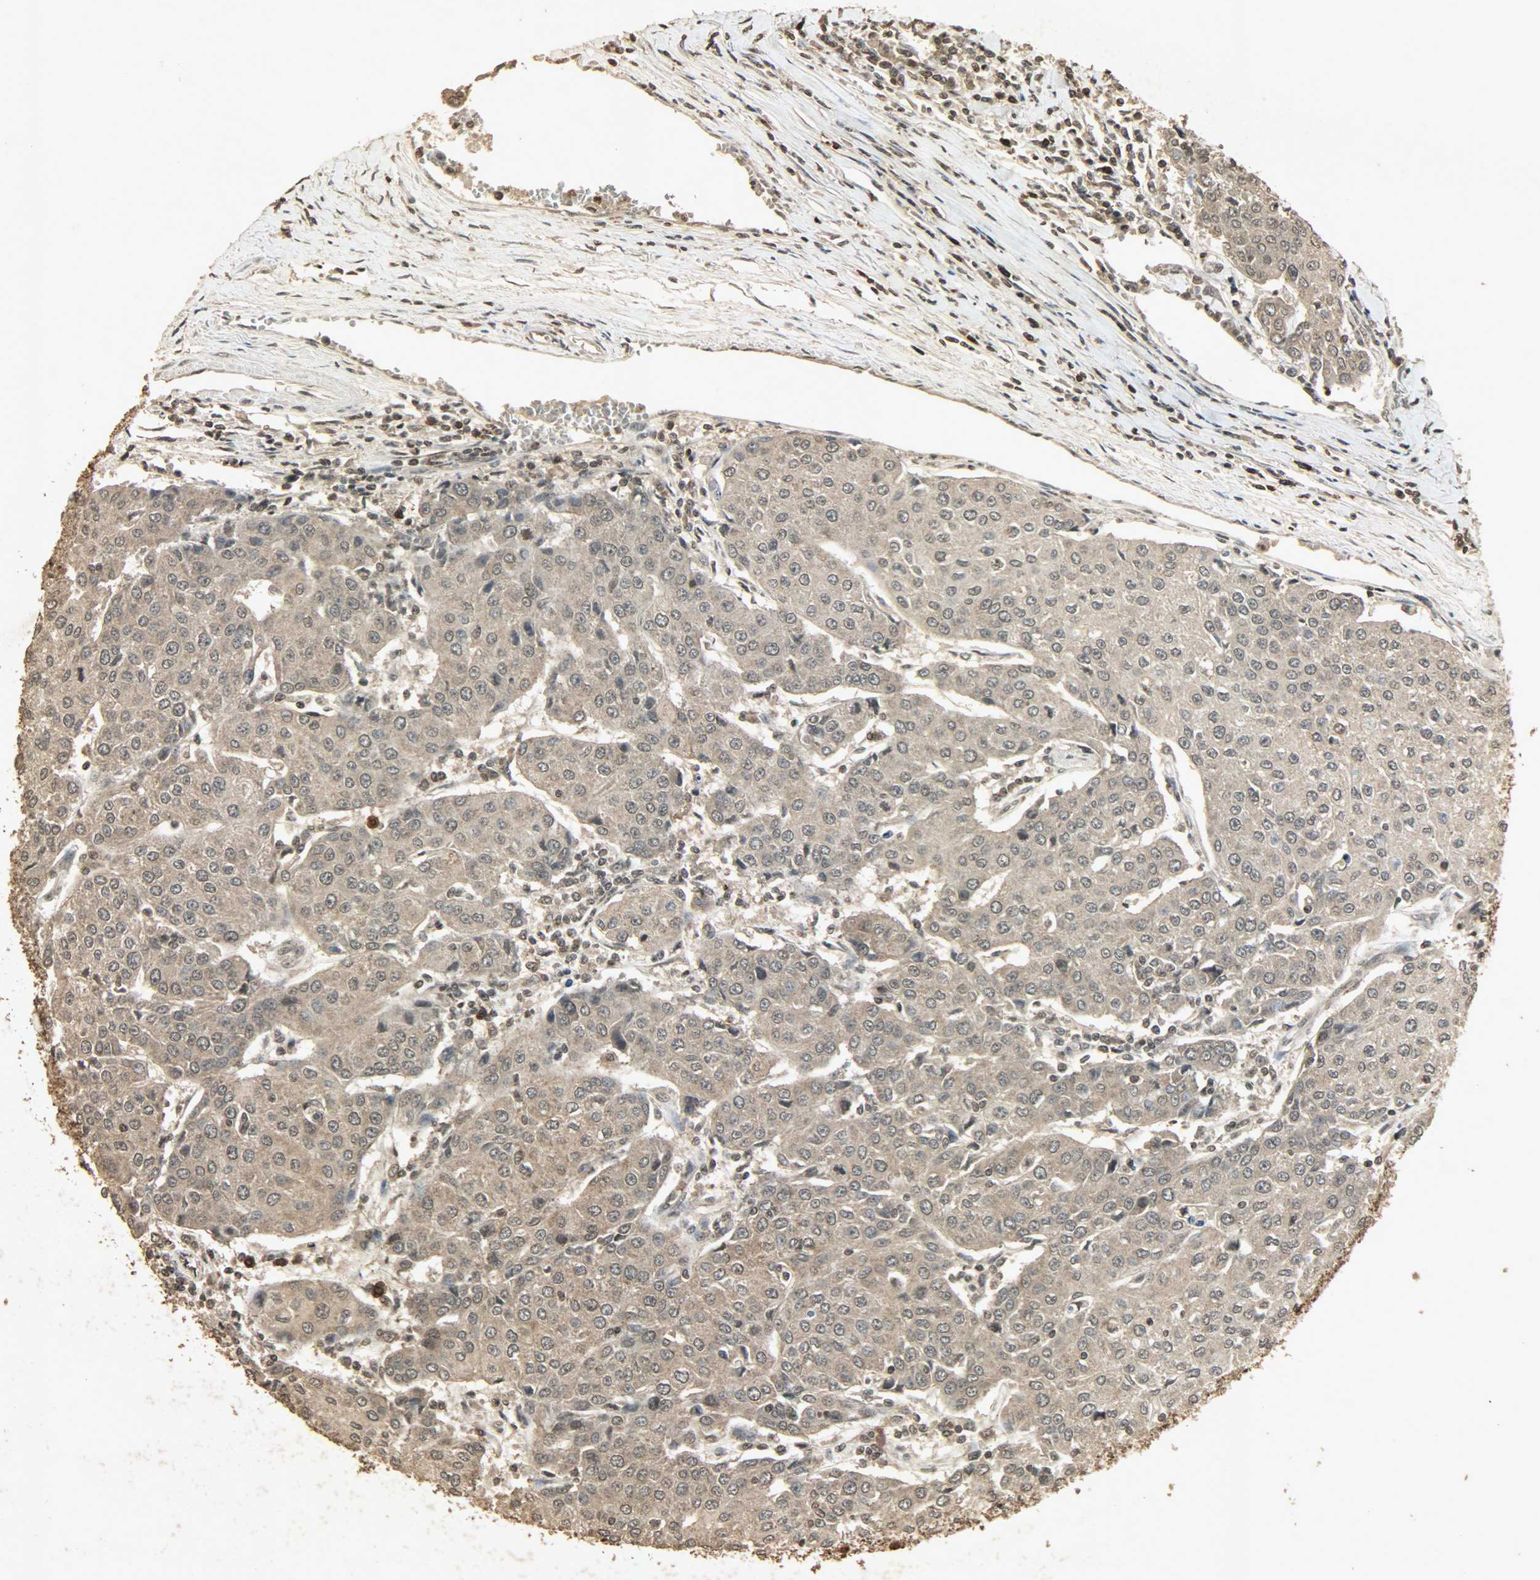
{"staining": {"intensity": "weak", "quantity": ">75%", "location": "cytoplasmic/membranous,nuclear"}, "tissue": "urothelial cancer", "cell_type": "Tumor cells", "image_type": "cancer", "snomed": [{"axis": "morphology", "description": "Urothelial carcinoma, High grade"}, {"axis": "topography", "description": "Urinary bladder"}], "caption": "Immunohistochemistry (IHC) histopathology image of urothelial cancer stained for a protein (brown), which demonstrates low levels of weak cytoplasmic/membranous and nuclear positivity in approximately >75% of tumor cells.", "gene": "PPP3R1", "patient": {"sex": "female", "age": 85}}